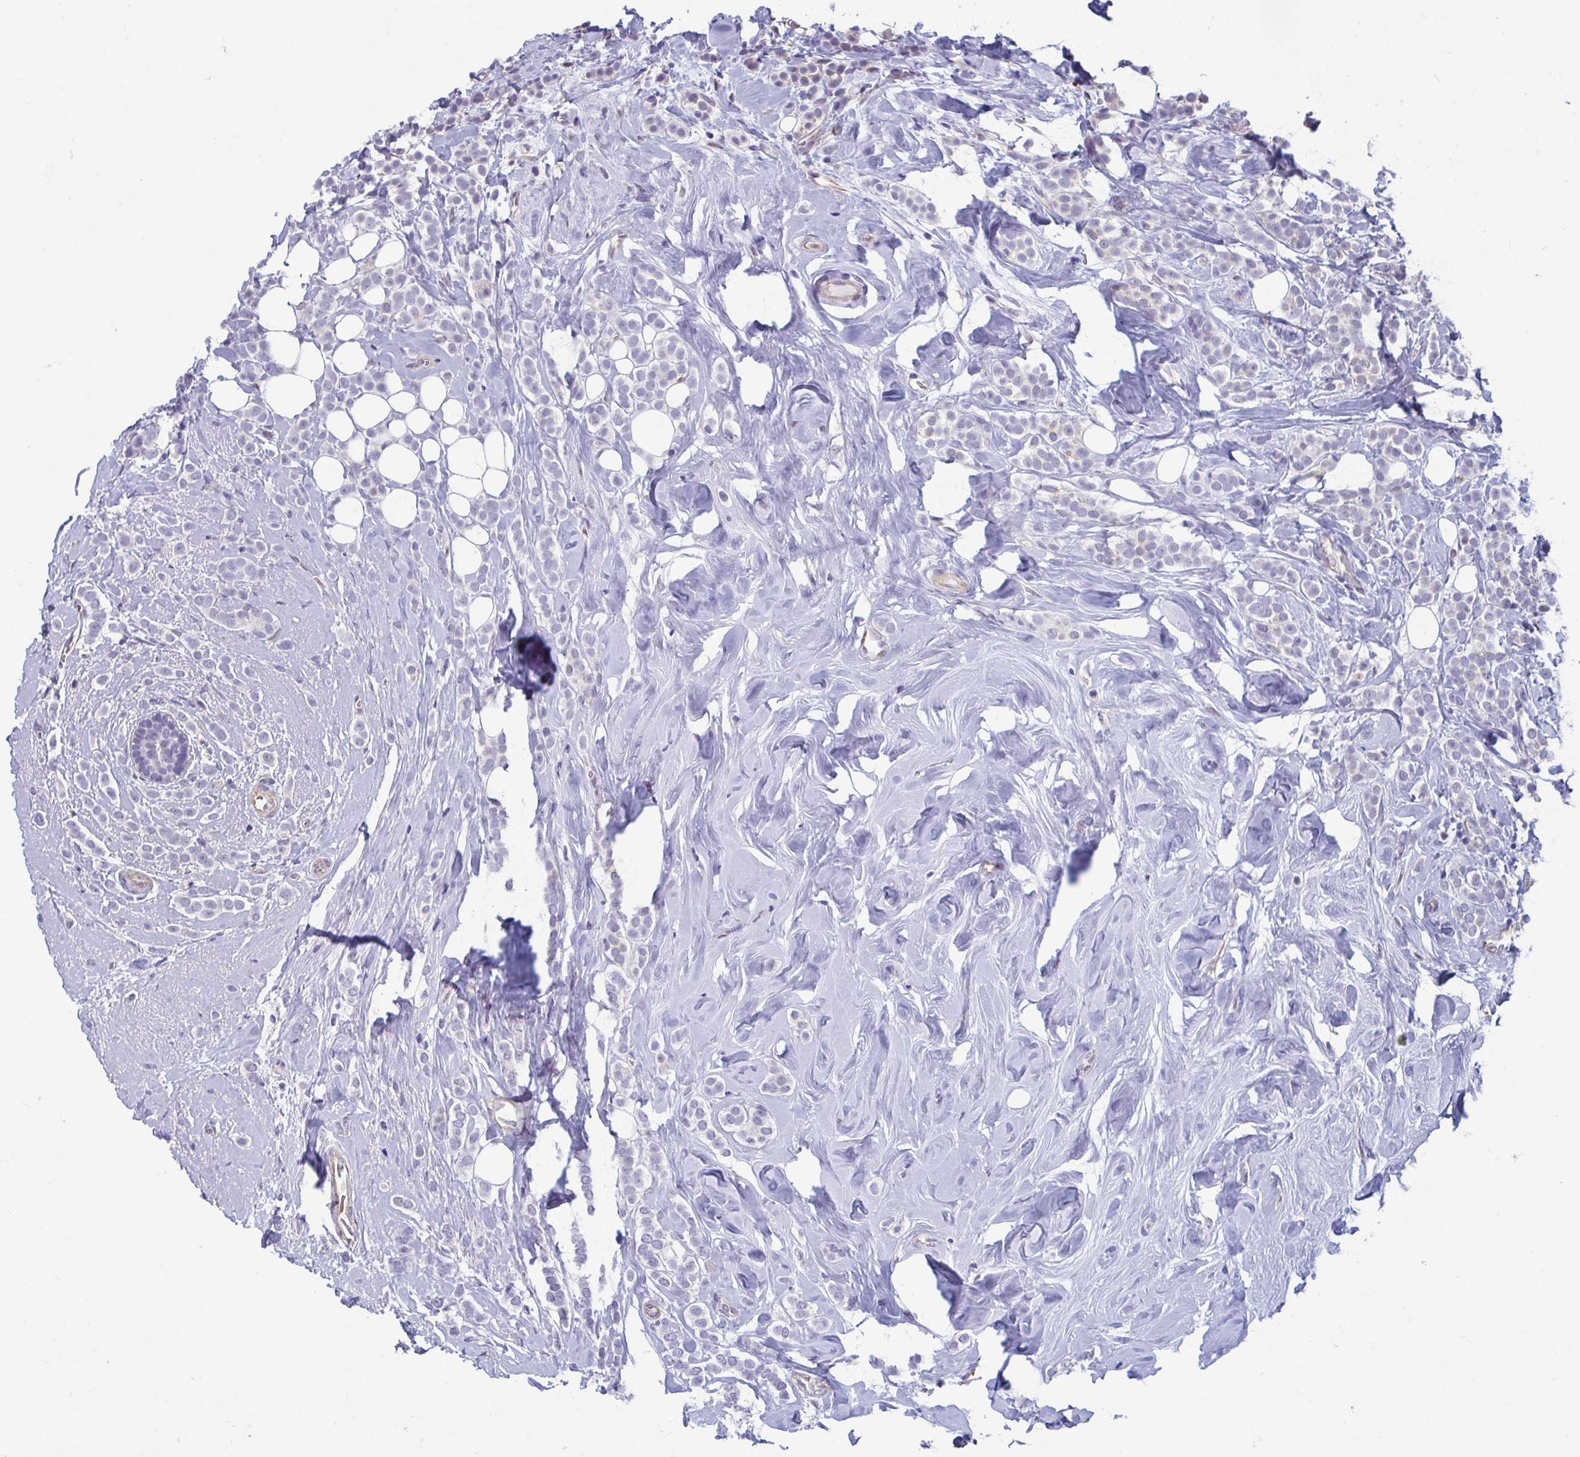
{"staining": {"intensity": "negative", "quantity": "none", "location": "none"}, "tissue": "breast cancer", "cell_type": "Tumor cells", "image_type": "cancer", "snomed": [{"axis": "morphology", "description": "Lobular carcinoma"}, {"axis": "topography", "description": "Breast"}], "caption": "Breast cancer was stained to show a protein in brown. There is no significant staining in tumor cells.", "gene": "MORC4", "patient": {"sex": "female", "age": 49}}